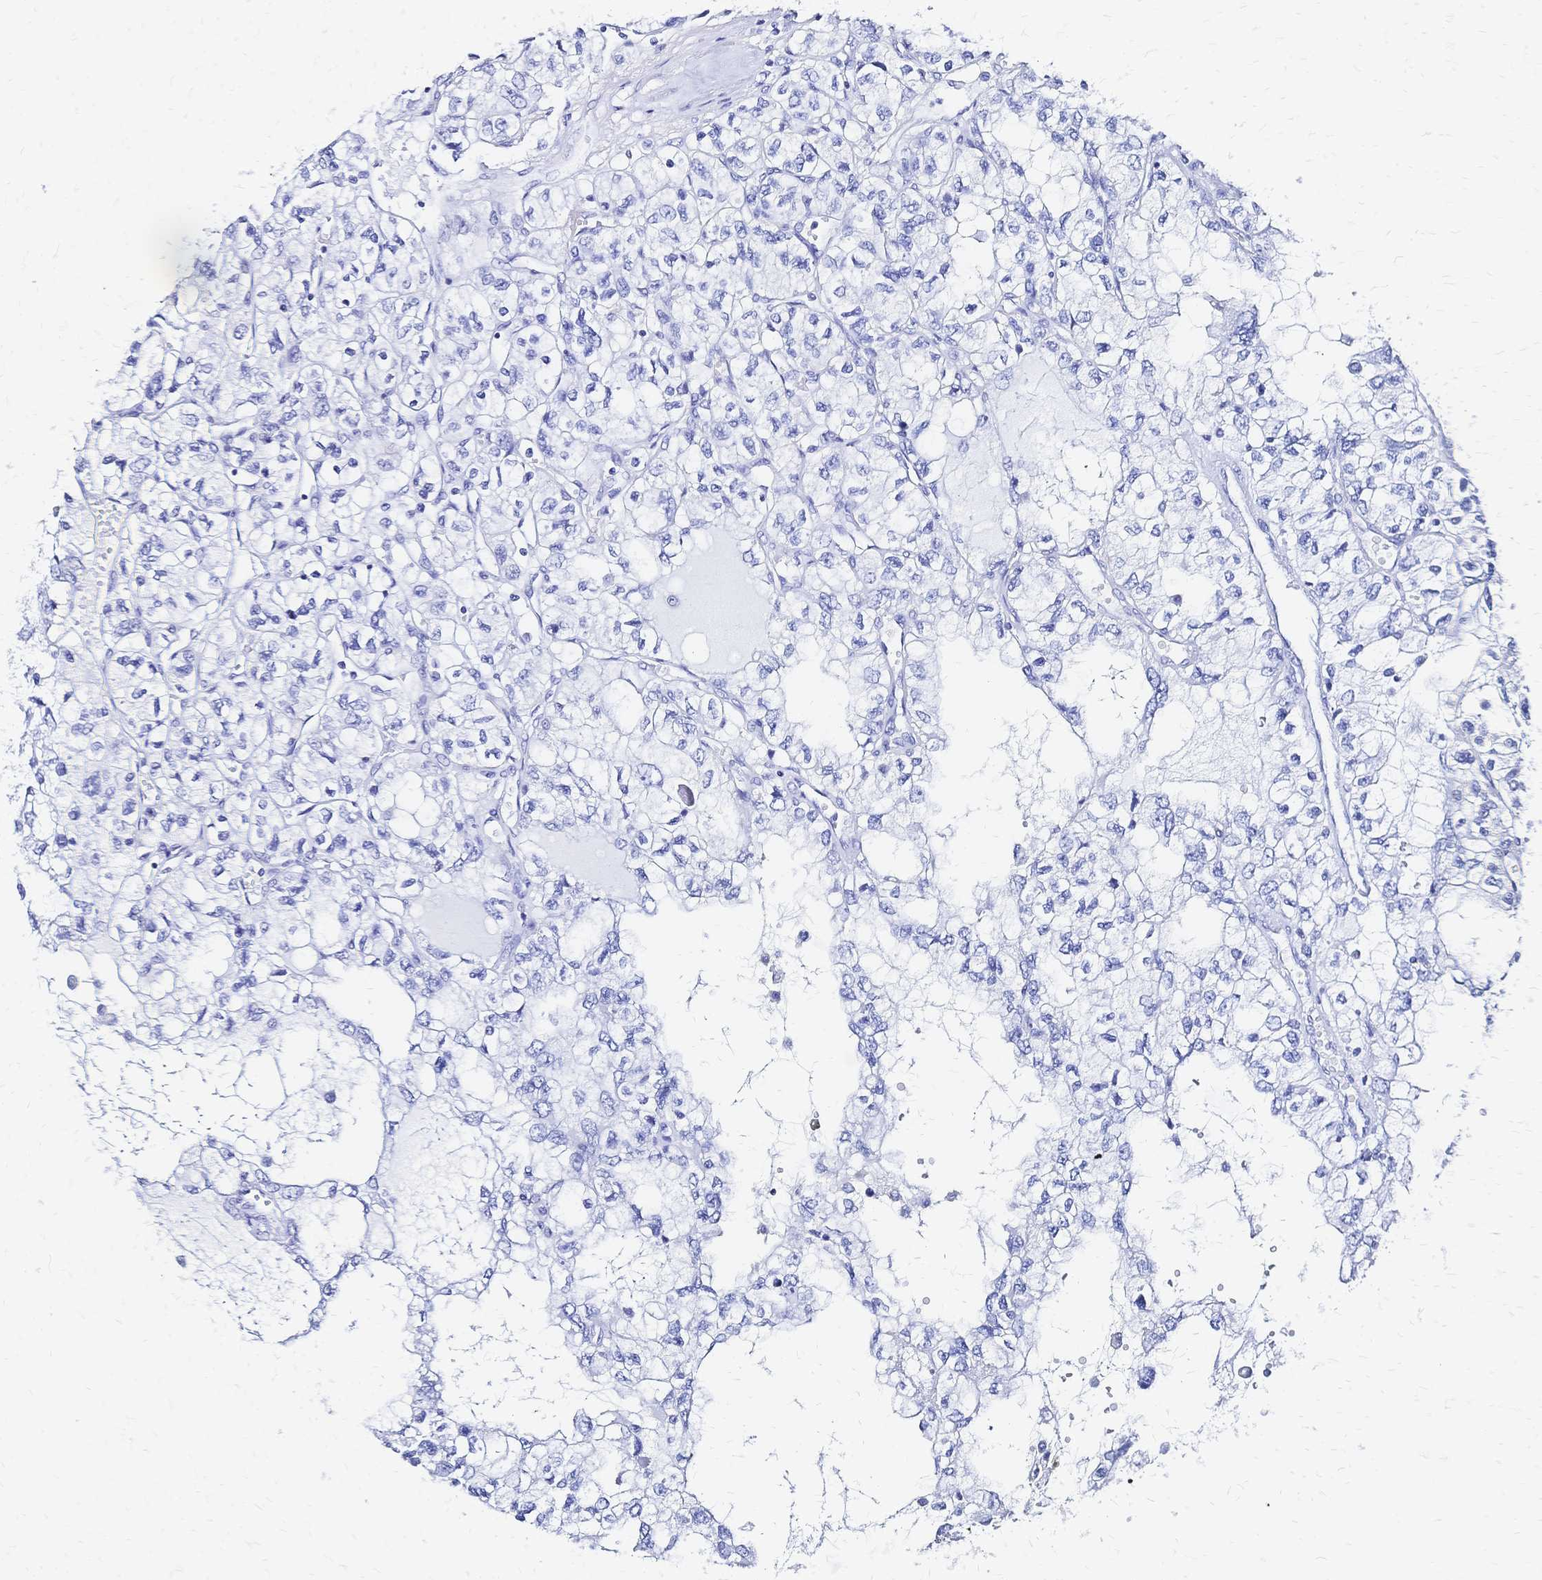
{"staining": {"intensity": "negative", "quantity": "none", "location": "none"}, "tissue": "renal cancer", "cell_type": "Tumor cells", "image_type": "cancer", "snomed": [{"axis": "morphology", "description": "Adenocarcinoma, NOS"}, {"axis": "topography", "description": "Kidney"}], "caption": "Tumor cells show no significant protein staining in renal cancer (adenocarcinoma).", "gene": "SLC5A1", "patient": {"sex": "female", "age": 59}}